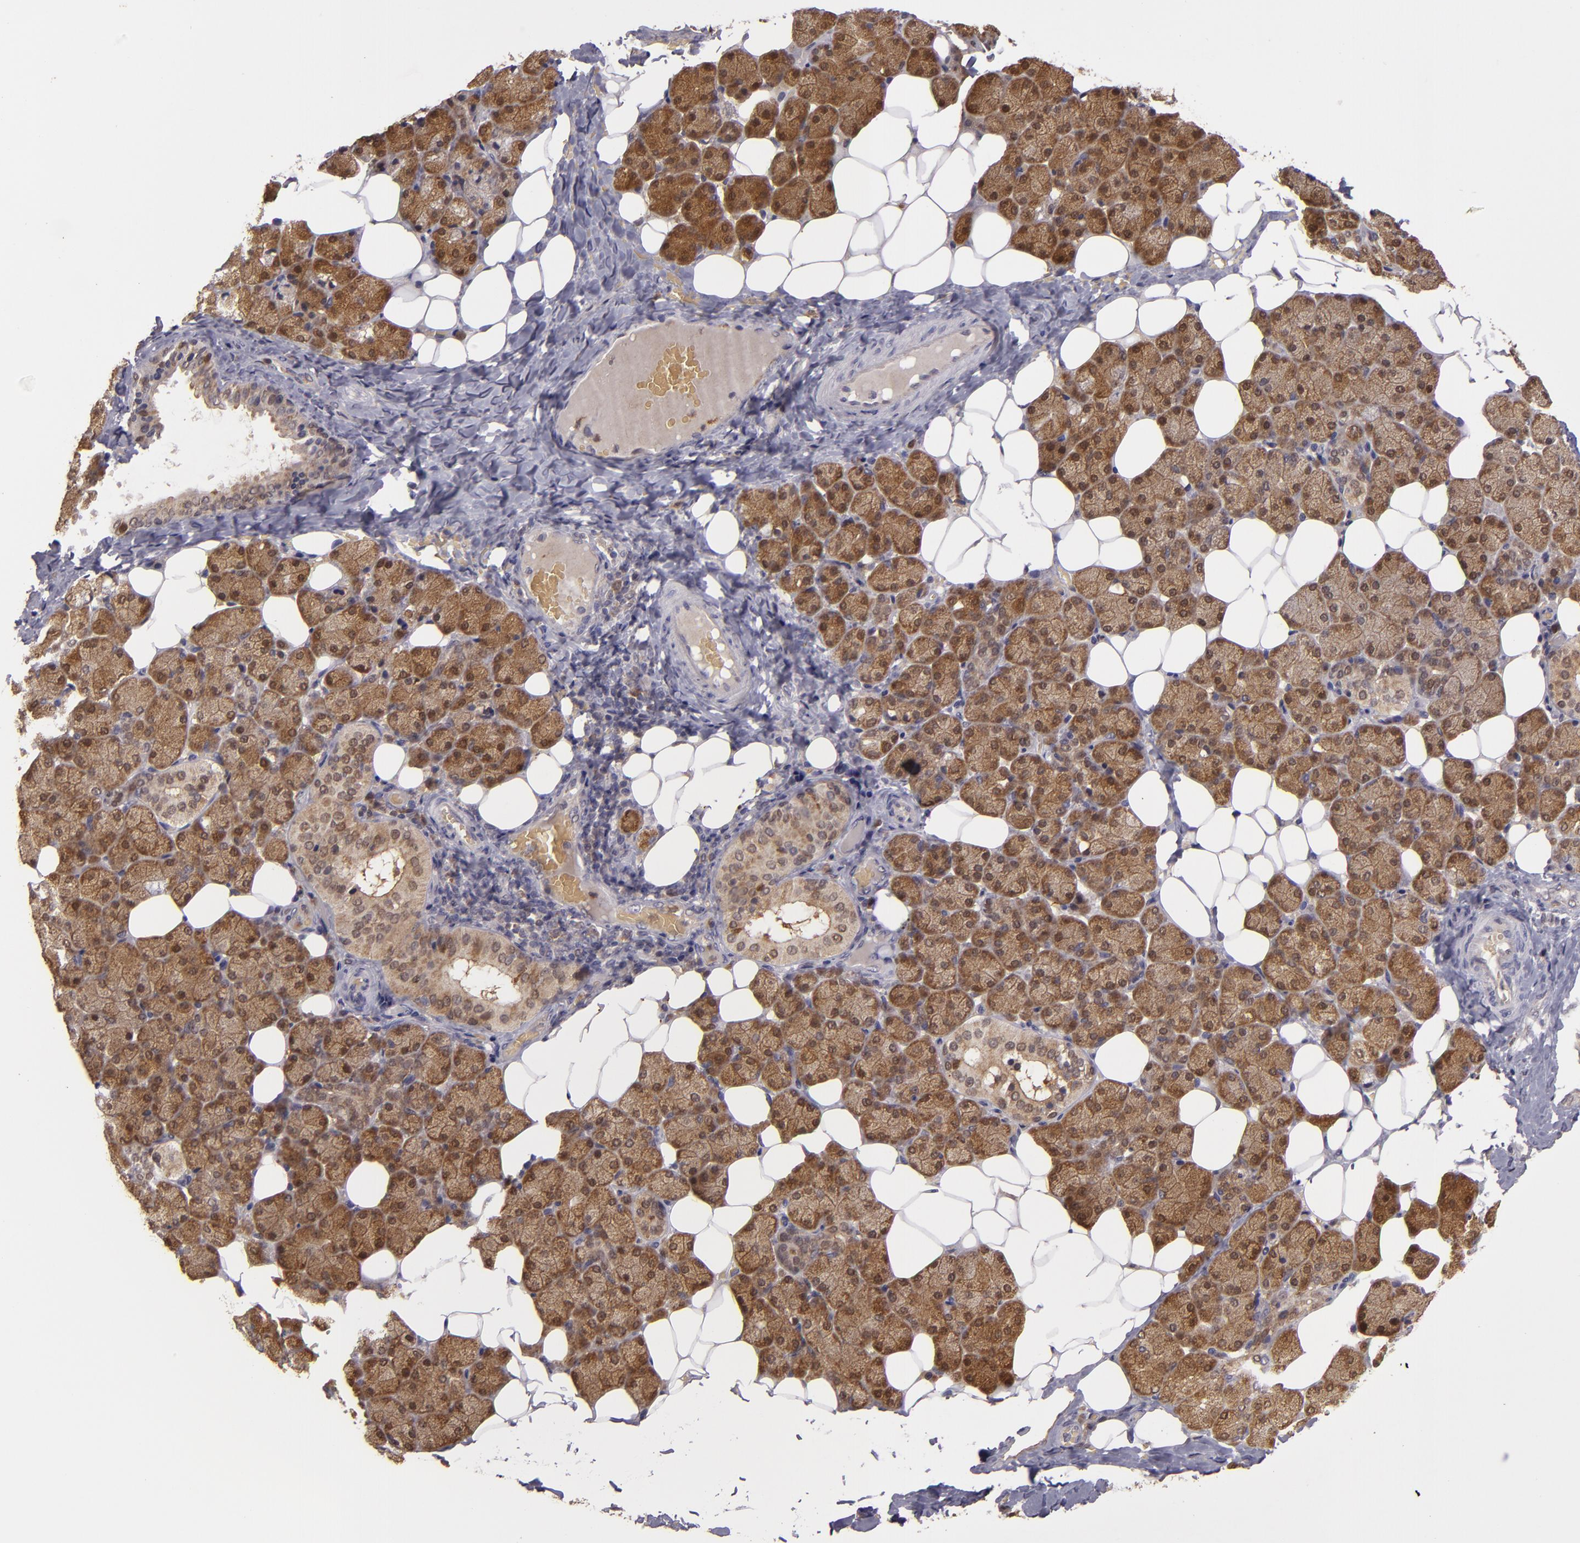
{"staining": {"intensity": "moderate", "quantity": ">75%", "location": "cytoplasmic/membranous"}, "tissue": "salivary gland", "cell_type": "Glandular cells", "image_type": "normal", "snomed": [{"axis": "morphology", "description": "Normal tissue, NOS"}, {"axis": "topography", "description": "Lymph node"}, {"axis": "topography", "description": "Salivary gland"}], "caption": "Brown immunohistochemical staining in unremarkable salivary gland reveals moderate cytoplasmic/membranous staining in about >75% of glandular cells.", "gene": "FHIT", "patient": {"sex": "male", "age": 8}}